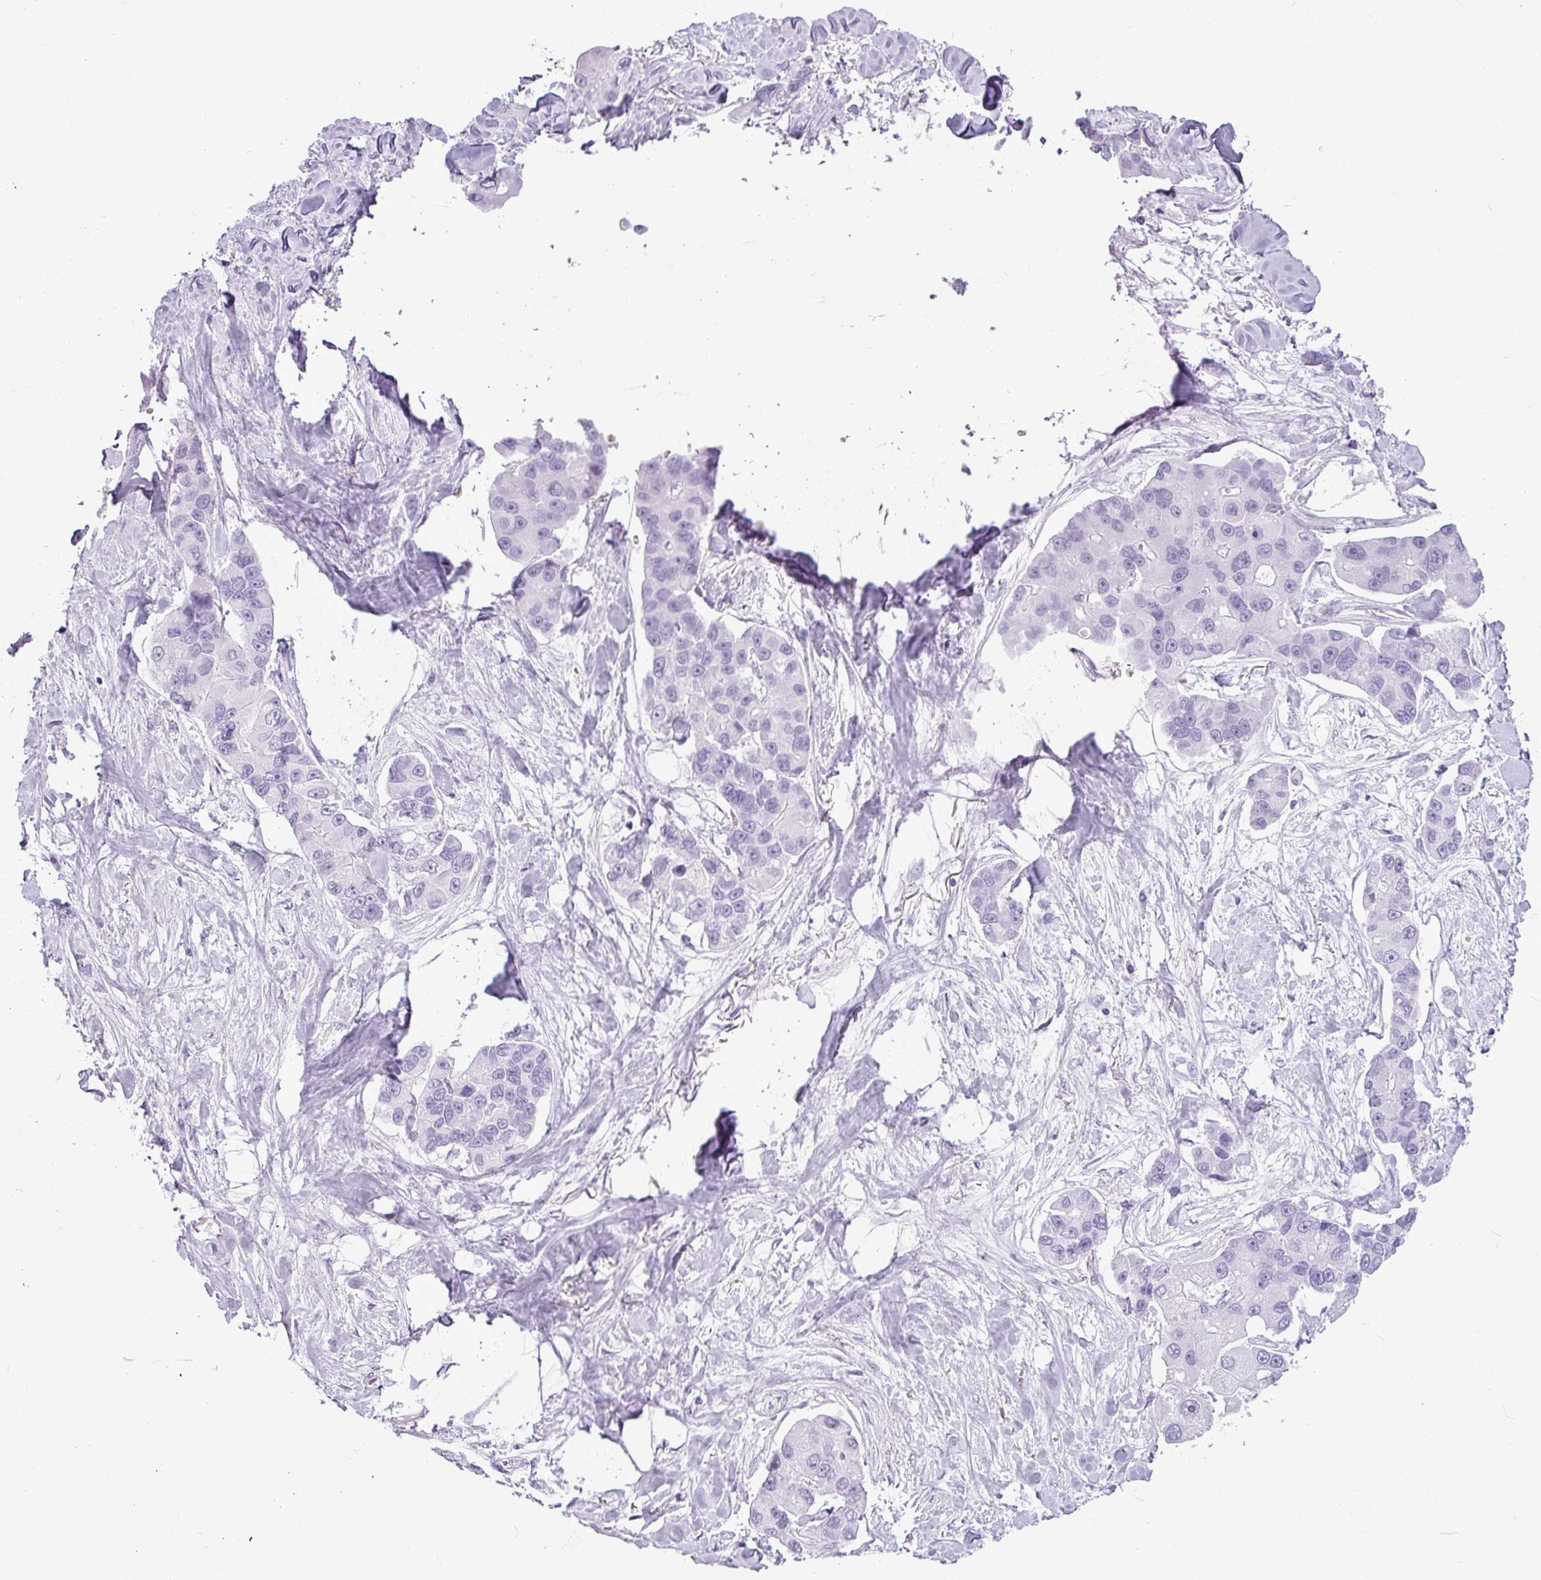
{"staining": {"intensity": "negative", "quantity": "none", "location": "none"}, "tissue": "lung cancer", "cell_type": "Tumor cells", "image_type": "cancer", "snomed": [{"axis": "morphology", "description": "Adenocarcinoma, NOS"}, {"axis": "topography", "description": "Lung"}], "caption": "Tumor cells show no significant positivity in lung cancer. (DAB (3,3'-diaminobenzidine) IHC with hematoxylin counter stain).", "gene": "AMY1B", "patient": {"sex": "female", "age": 54}}